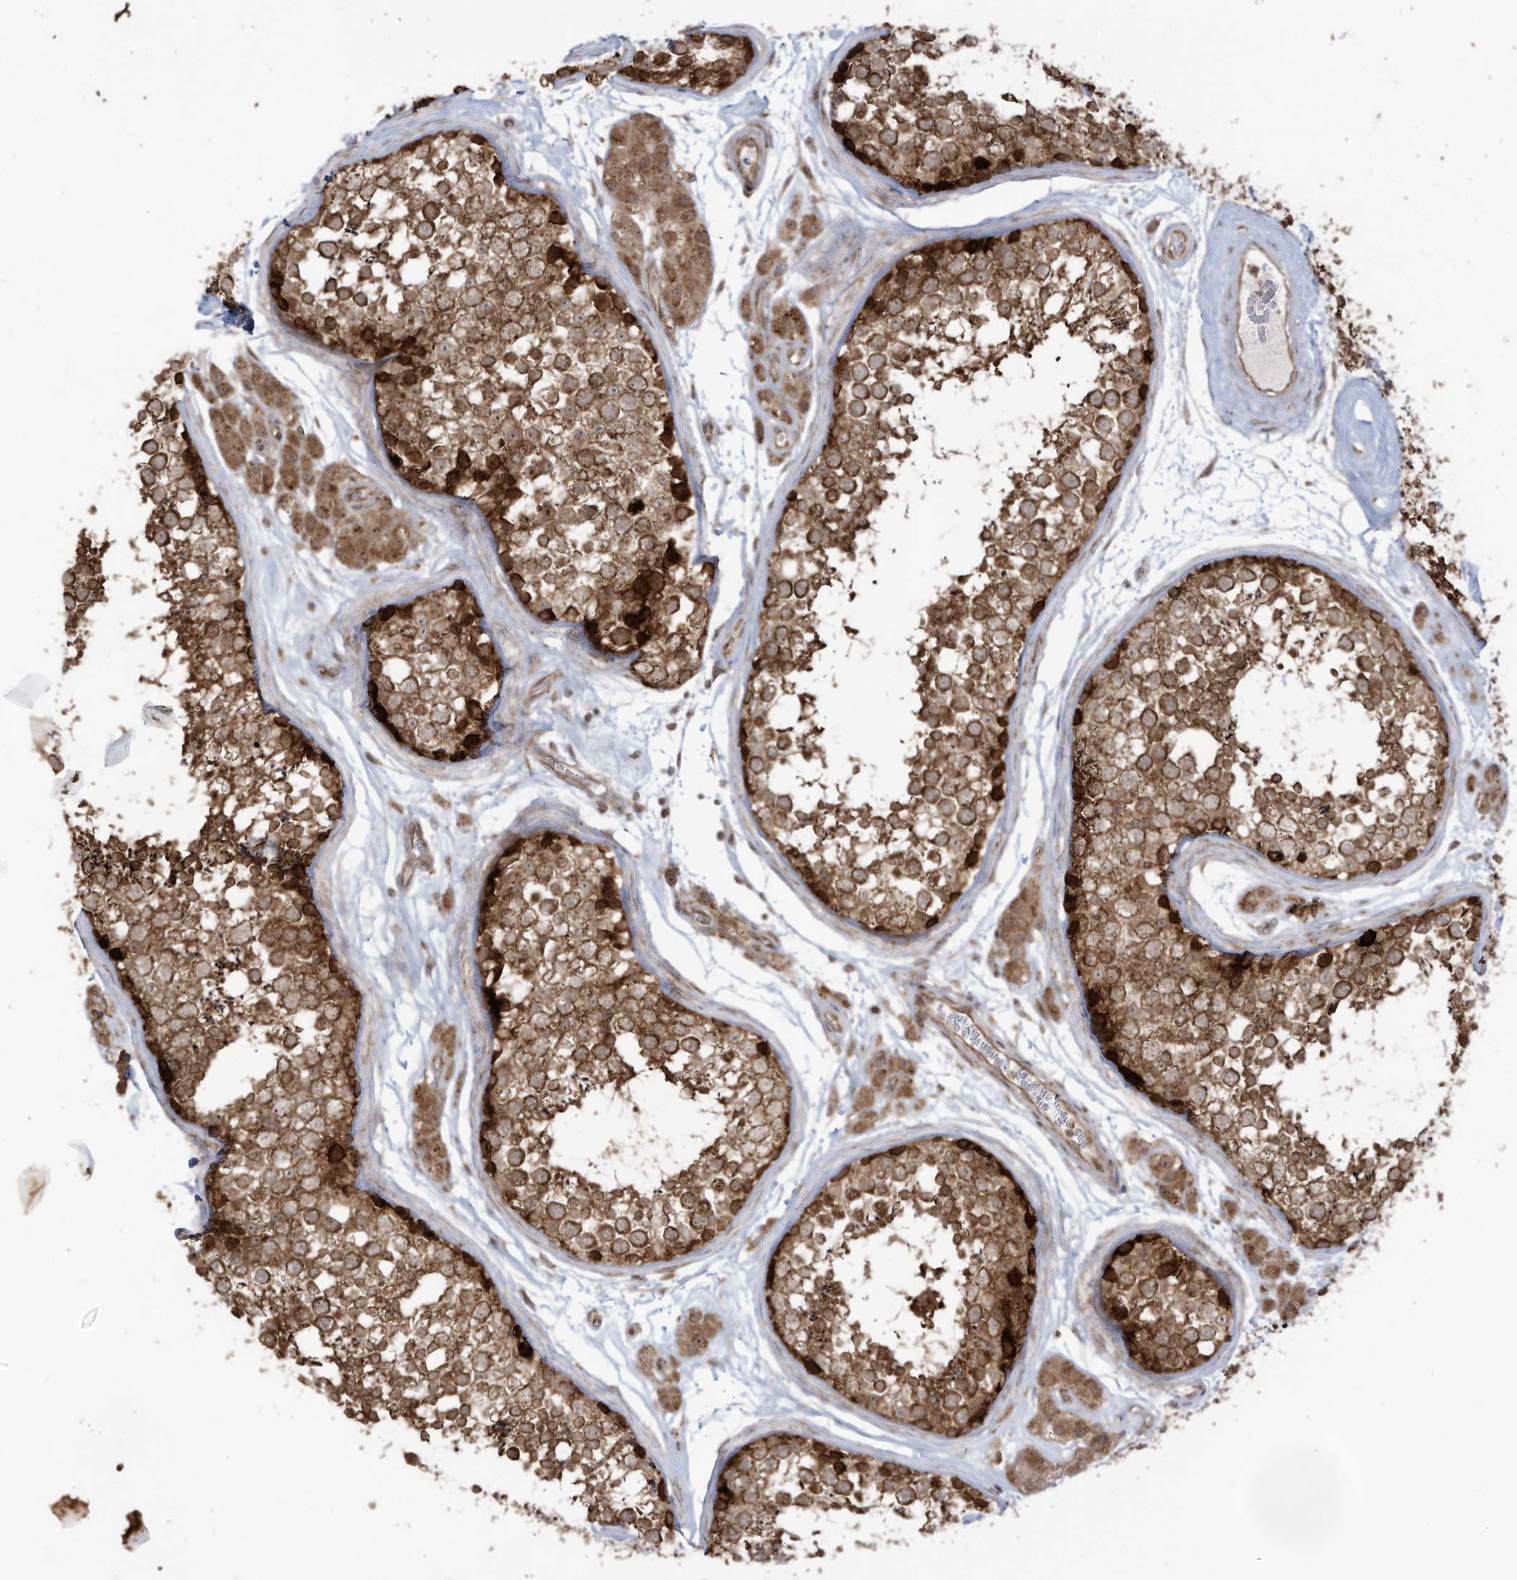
{"staining": {"intensity": "strong", "quantity": ">75%", "location": "cytoplasmic/membranous"}, "tissue": "testis", "cell_type": "Cells in seminiferous ducts", "image_type": "normal", "snomed": [{"axis": "morphology", "description": "Normal tissue, NOS"}, {"axis": "topography", "description": "Testis"}], "caption": "An IHC histopathology image of unremarkable tissue is shown. Protein staining in brown labels strong cytoplasmic/membranous positivity in testis within cells in seminiferous ducts. The staining is performed using DAB brown chromogen to label protein expression. The nuclei are counter-stained blue using hematoxylin.", "gene": "TRIM67", "patient": {"sex": "male", "age": 56}}